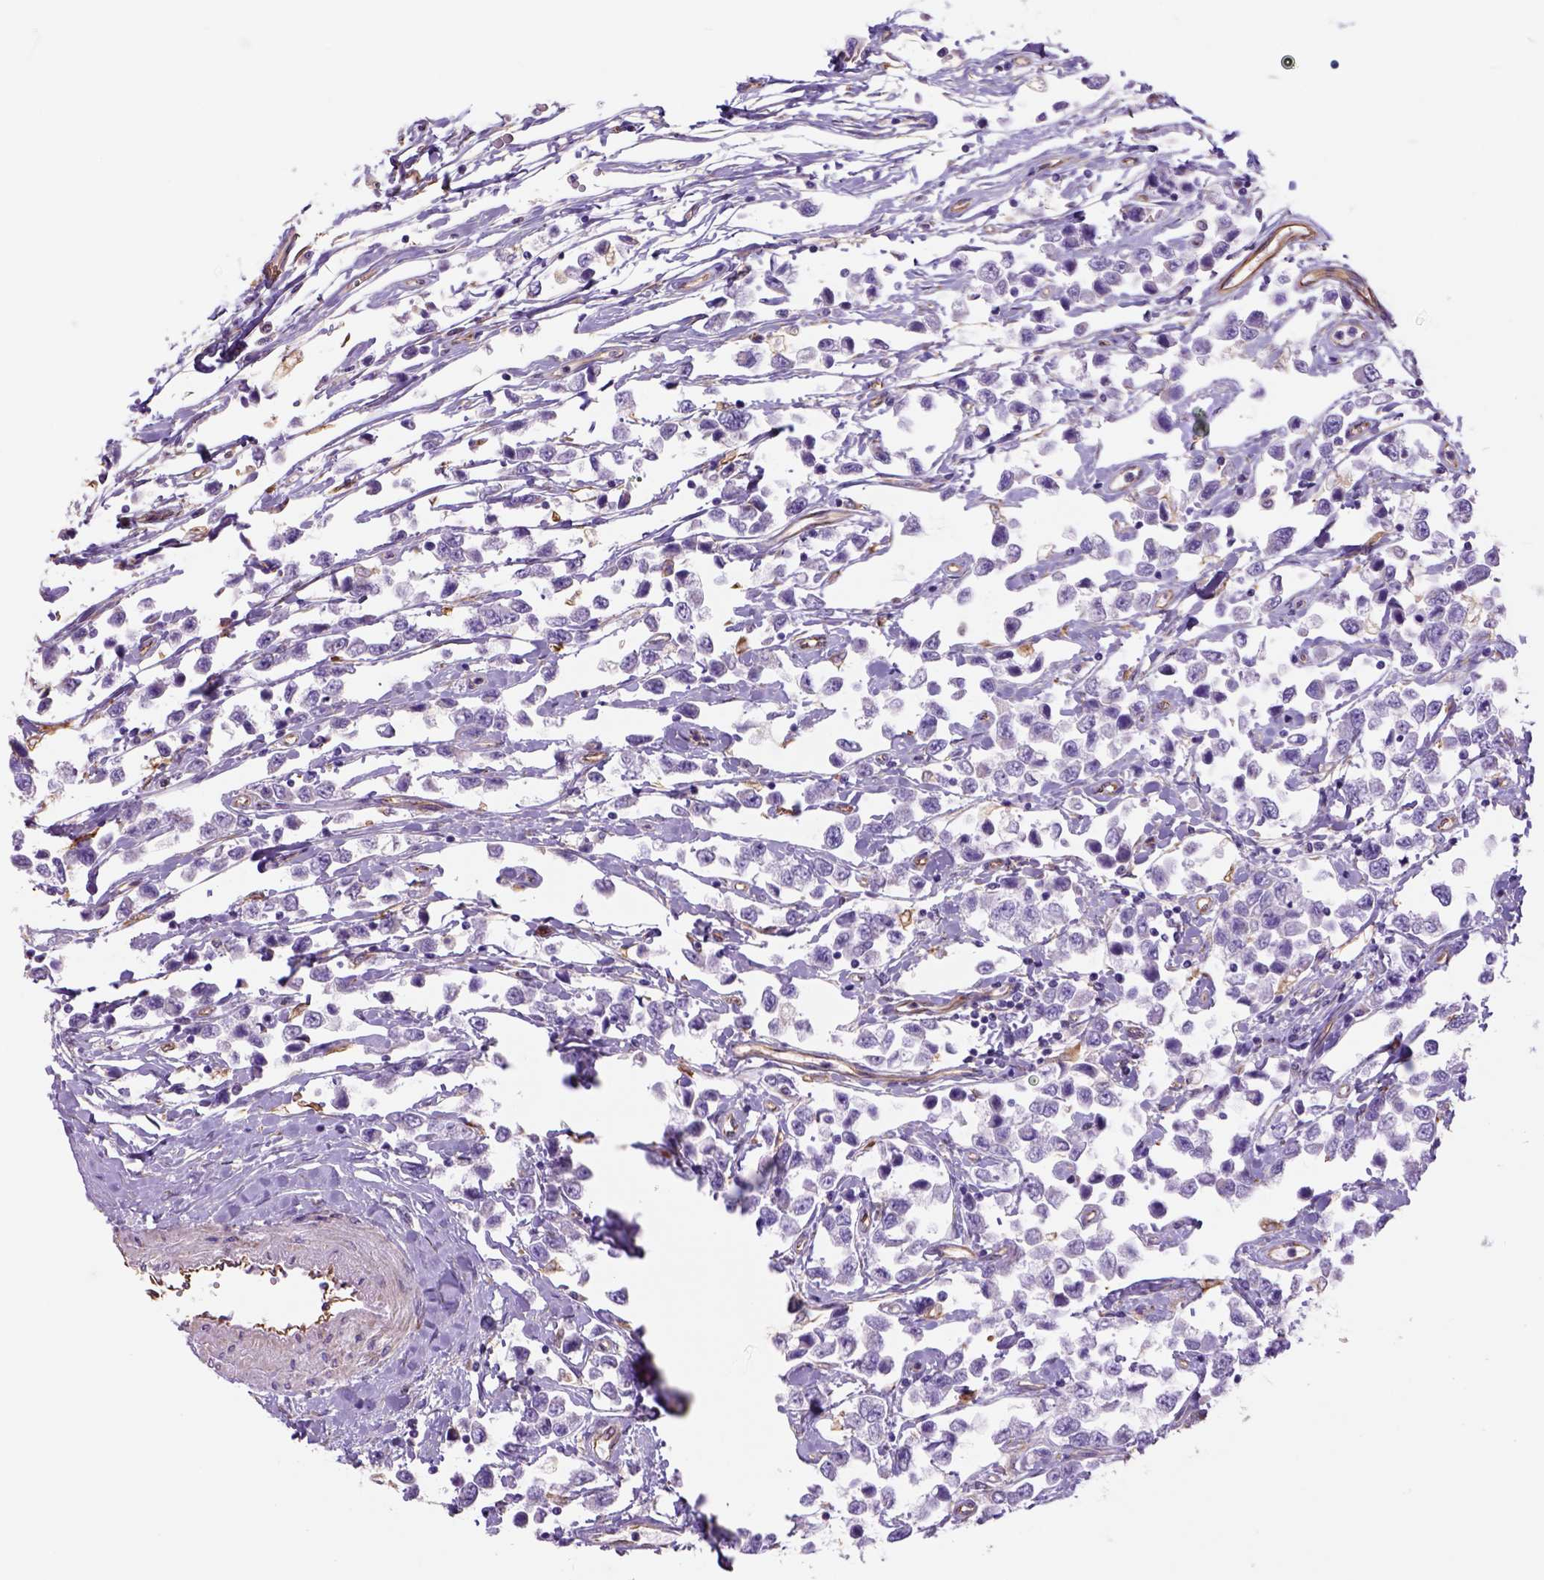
{"staining": {"intensity": "negative", "quantity": "none", "location": "none"}, "tissue": "testis cancer", "cell_type": "Tumor cells", "image_type": "cancer", "snomed": [{"axis": "morphology", "description": "Seminoma, NOS"}, {"axis": "topography", "description": "Testis"}], "caption": "This is an IHC histopathology image of seminoma (testis). There is no positivity in tumor cells.", "gene": "ZZZ3", "patient": {"sex": "male", "age": 34}}